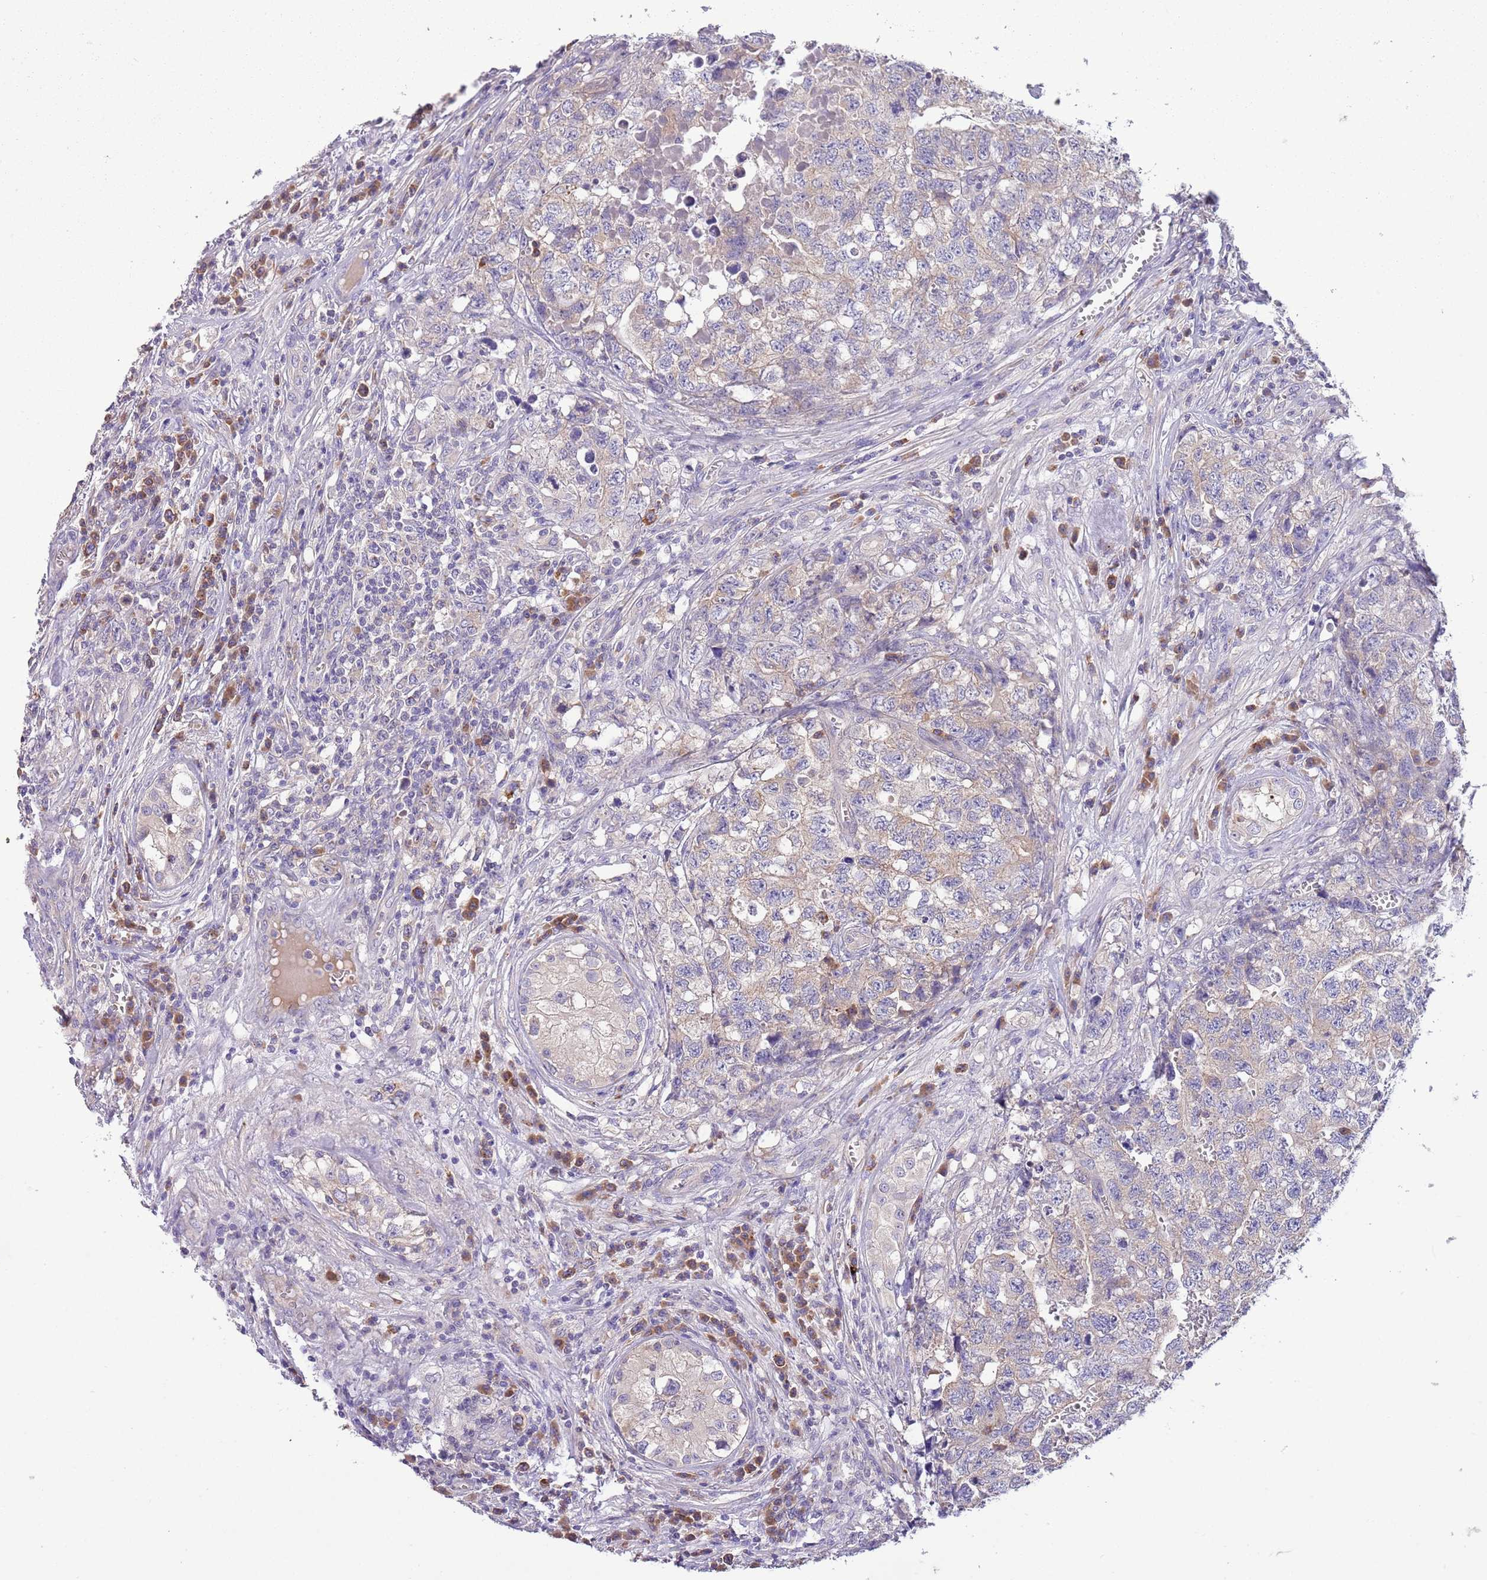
{"staining": {"intensity": "weak", "quantity": "25%-75%", "location": "cytoplasmic/membranous"}, "tissue": "testis cancer", "cell_type": "Tumor cells", "image_type": "cancer", "snomed": [{"axis": "morphology", "description": "Carcinoma, Embryonal, NOS"}, {"axis": "topography", "description": "Testis"}], "caption": "Embryonal carcinoma (testis) stained for a protein reveals weak cytoplasmic/membranous positivity in tumor cells.", "gene": "ZNF658", "patient": {"sex": "male", "age": 31}}